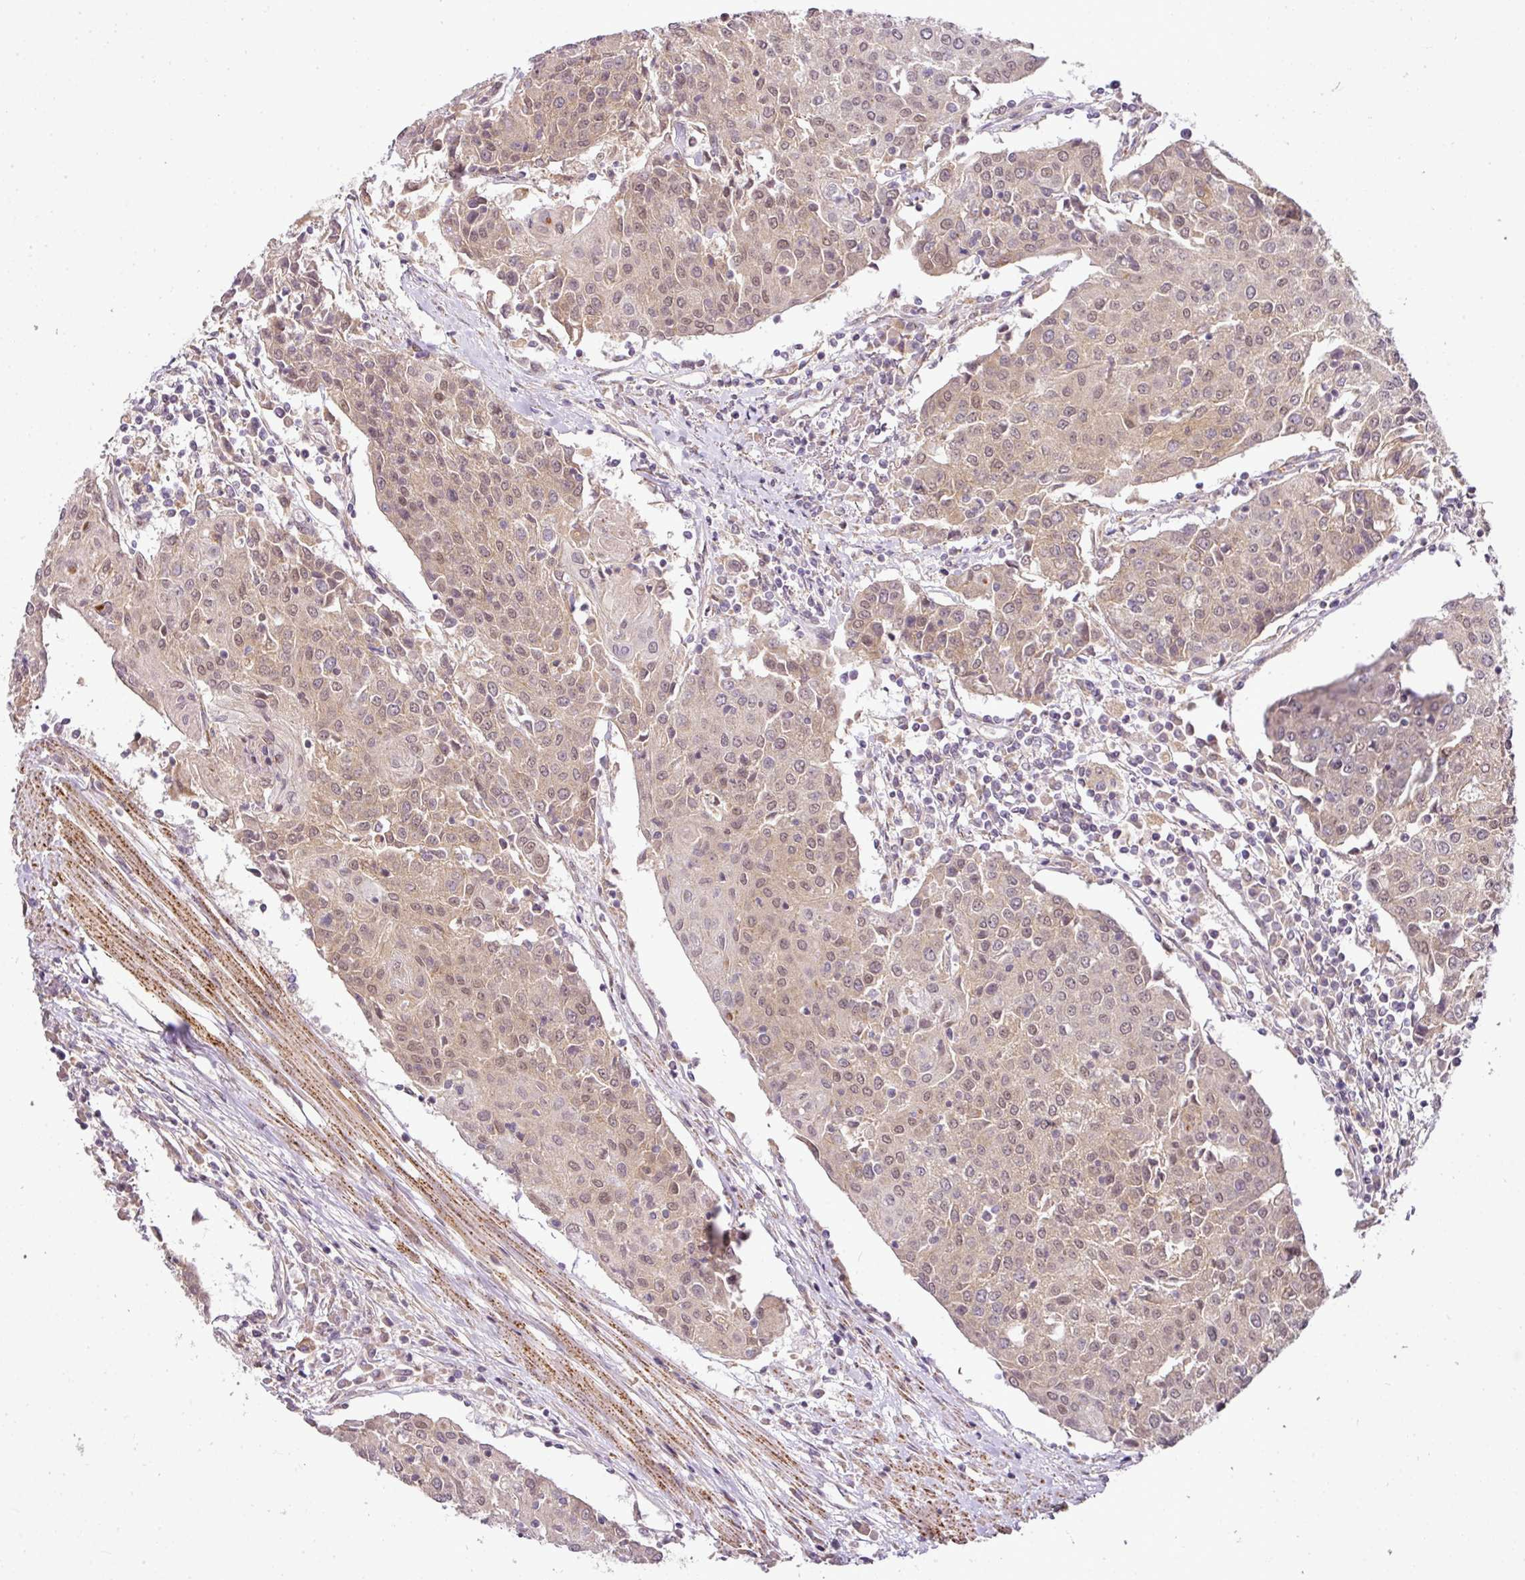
{"staining": {"intensity": "weak", "quantity": ">75%", "location": "cytoplasmic/membranous,nuclear"}, "tissue": "urothelial cancer", "cell_type": "Tumor cells", "image_type": "cancer", "snomed": [{"axis": "morphology", "description": "Urothelial carcinoma, High grade"}, {"axis": "topography", "description": "Urinary bladder"}], "caption": "Immunohistochemical staining of human urothelial carcinoma (high-grade) displays weak cytoplasmic/membranous and nuclear protein positivity in about >75% of tumor cells.", "gene": "C1orf226", "patient": {"sex": "female", "age": 85}}